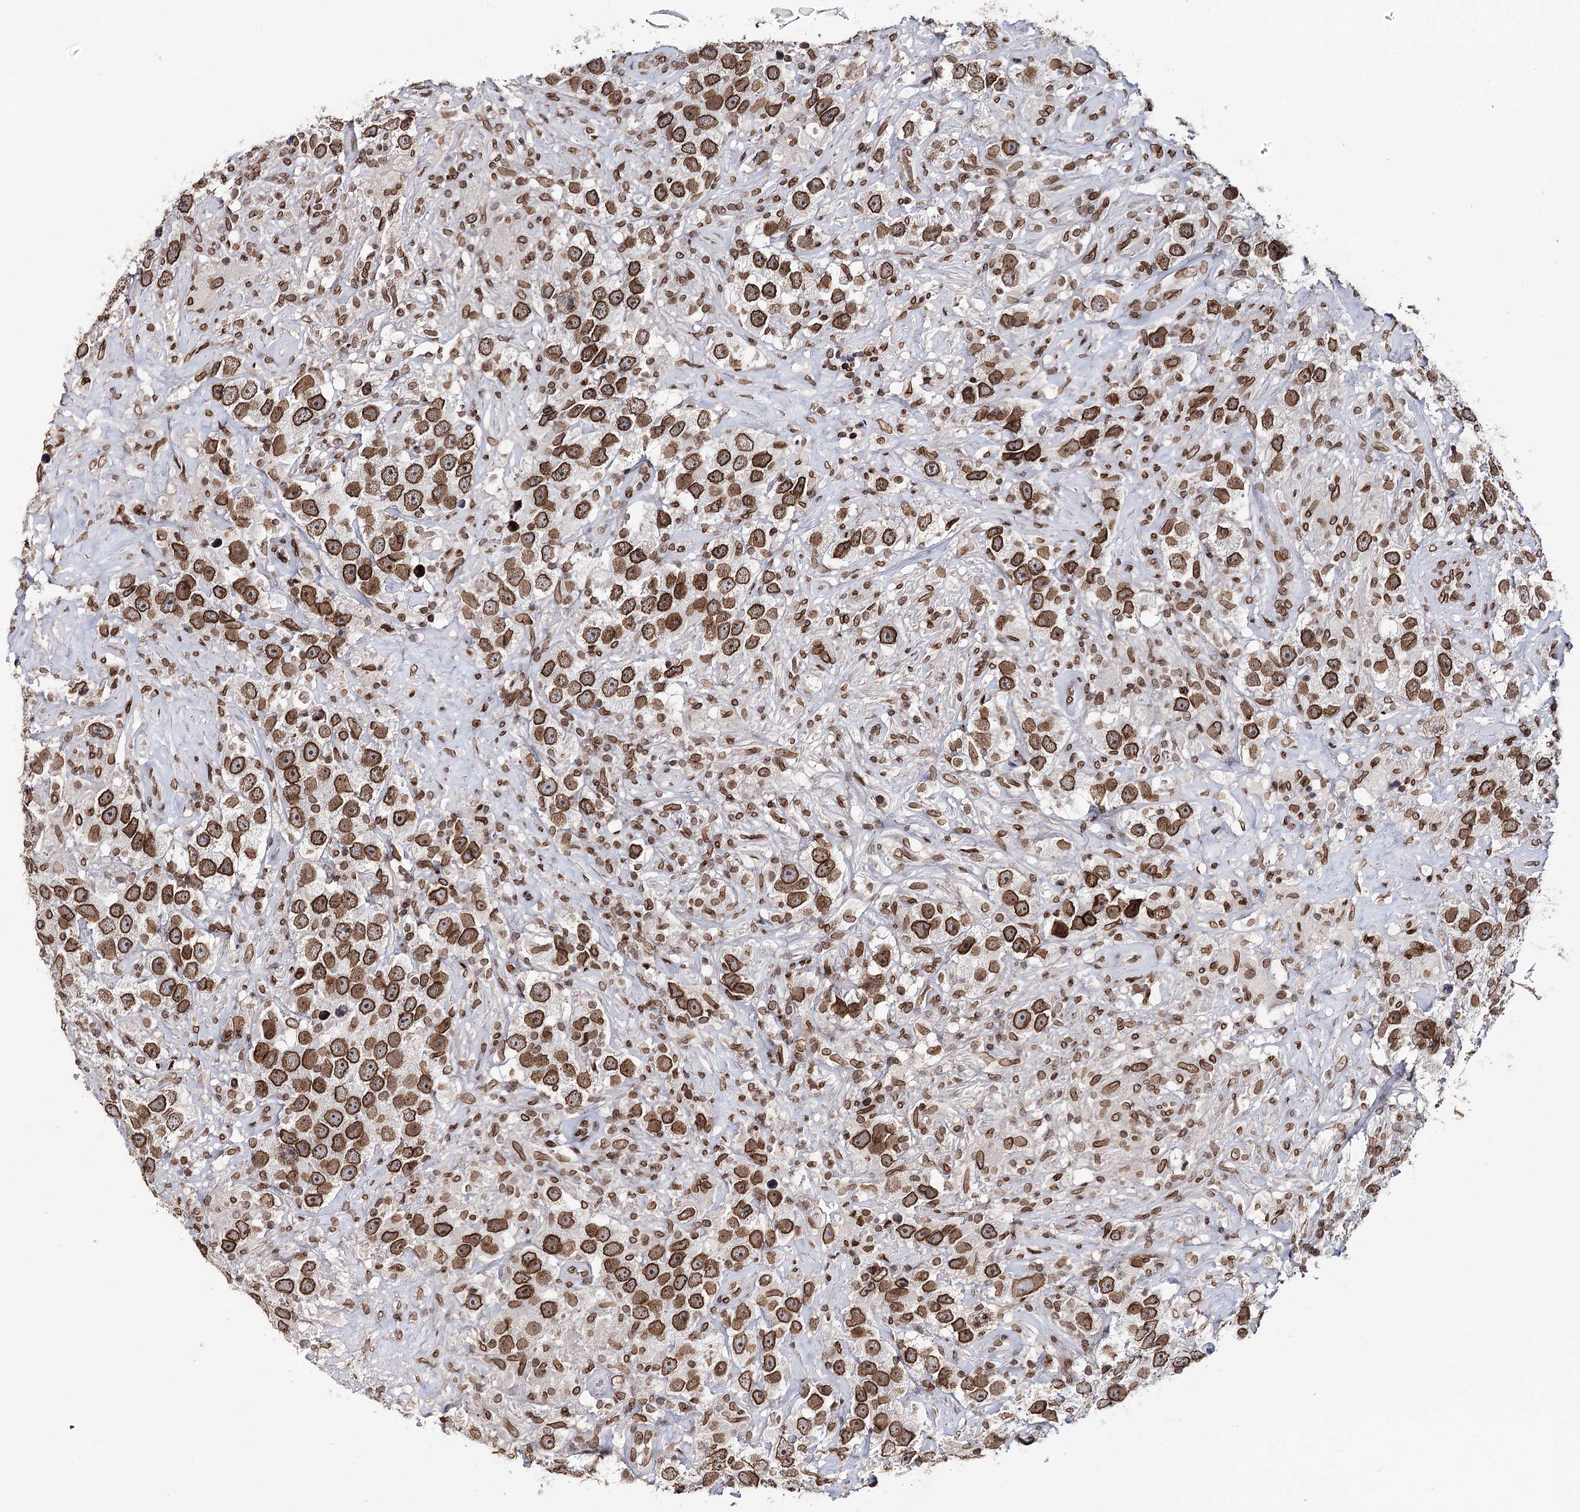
{"staining": {"intensity": "strong", "quantity": ">75%", "location": "cytoplasmic/membranous,nuclear"}, "tissue": "testis cancer", "cell_type": "Tumor cells", "image_type": "cancer", "snomed": [{"axis": "morphology", "description": "Seminoma, NOS"}, {"axis": "topography", "description": "Testis"}], "caption": "Testis cancer stained with IHC exhibits strong cytoplasmic/membranous and nuclear staining in about >75% of tumor cells.", "gene": "KIAA0930", "patient": {"sex": "male", "age": 49}}